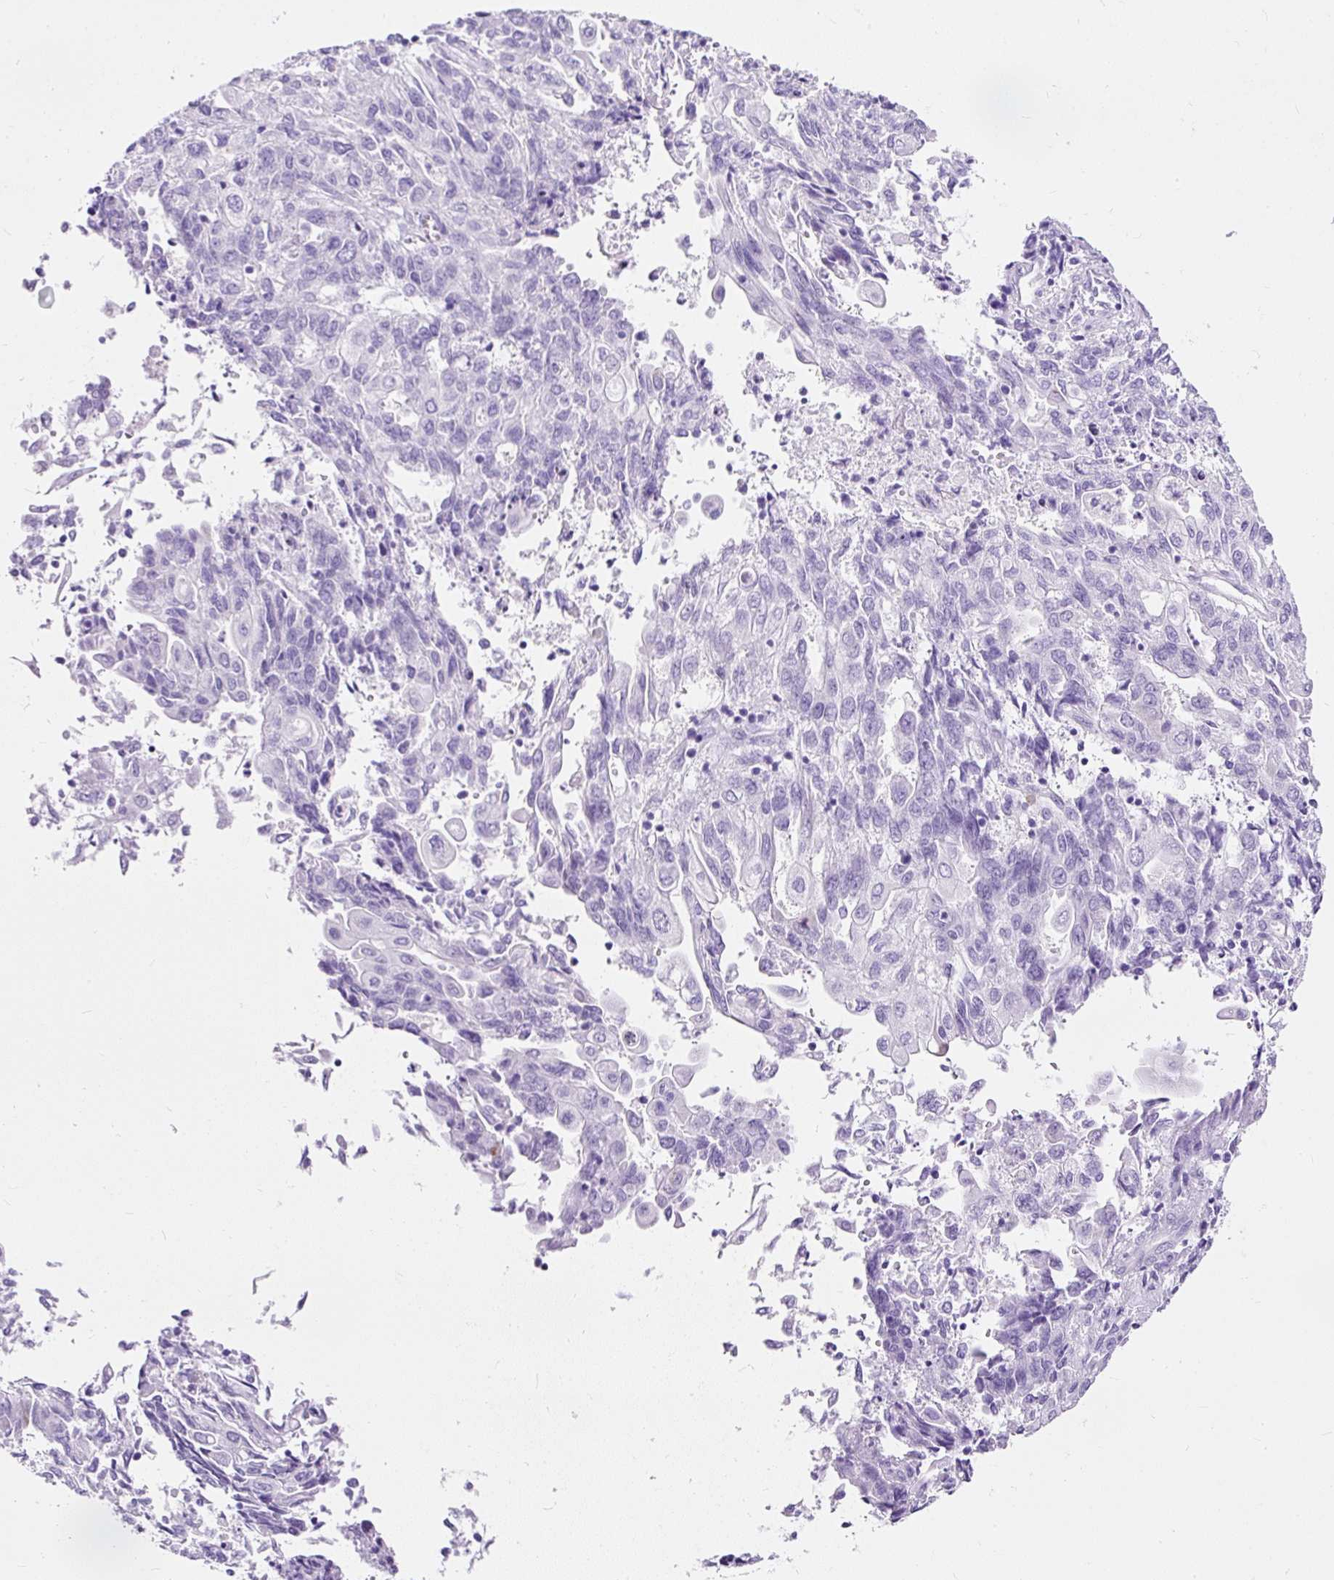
{"staining": {"intensity": "negative", "quantity": "none", "location": "none"}, "tissue": "endometrial cancer", "cell_type": "Tumor cells", "image_type": "cancer", "snomed": [{"axis": "morphology", "description": "Adenocarcinoma, NOS"}, {"axis": "topography", "description": "Endometrium"}], "caption": "Immunohistochemistry histopathology image of neoplastic tissue: human endometrial cancer stained with DAB (3,3'-diaminobenzidine) demonstrates no significant protein staining in tumor cells.", "gene": "STOX2", "patient": {"sex": "female", "age": 54}}